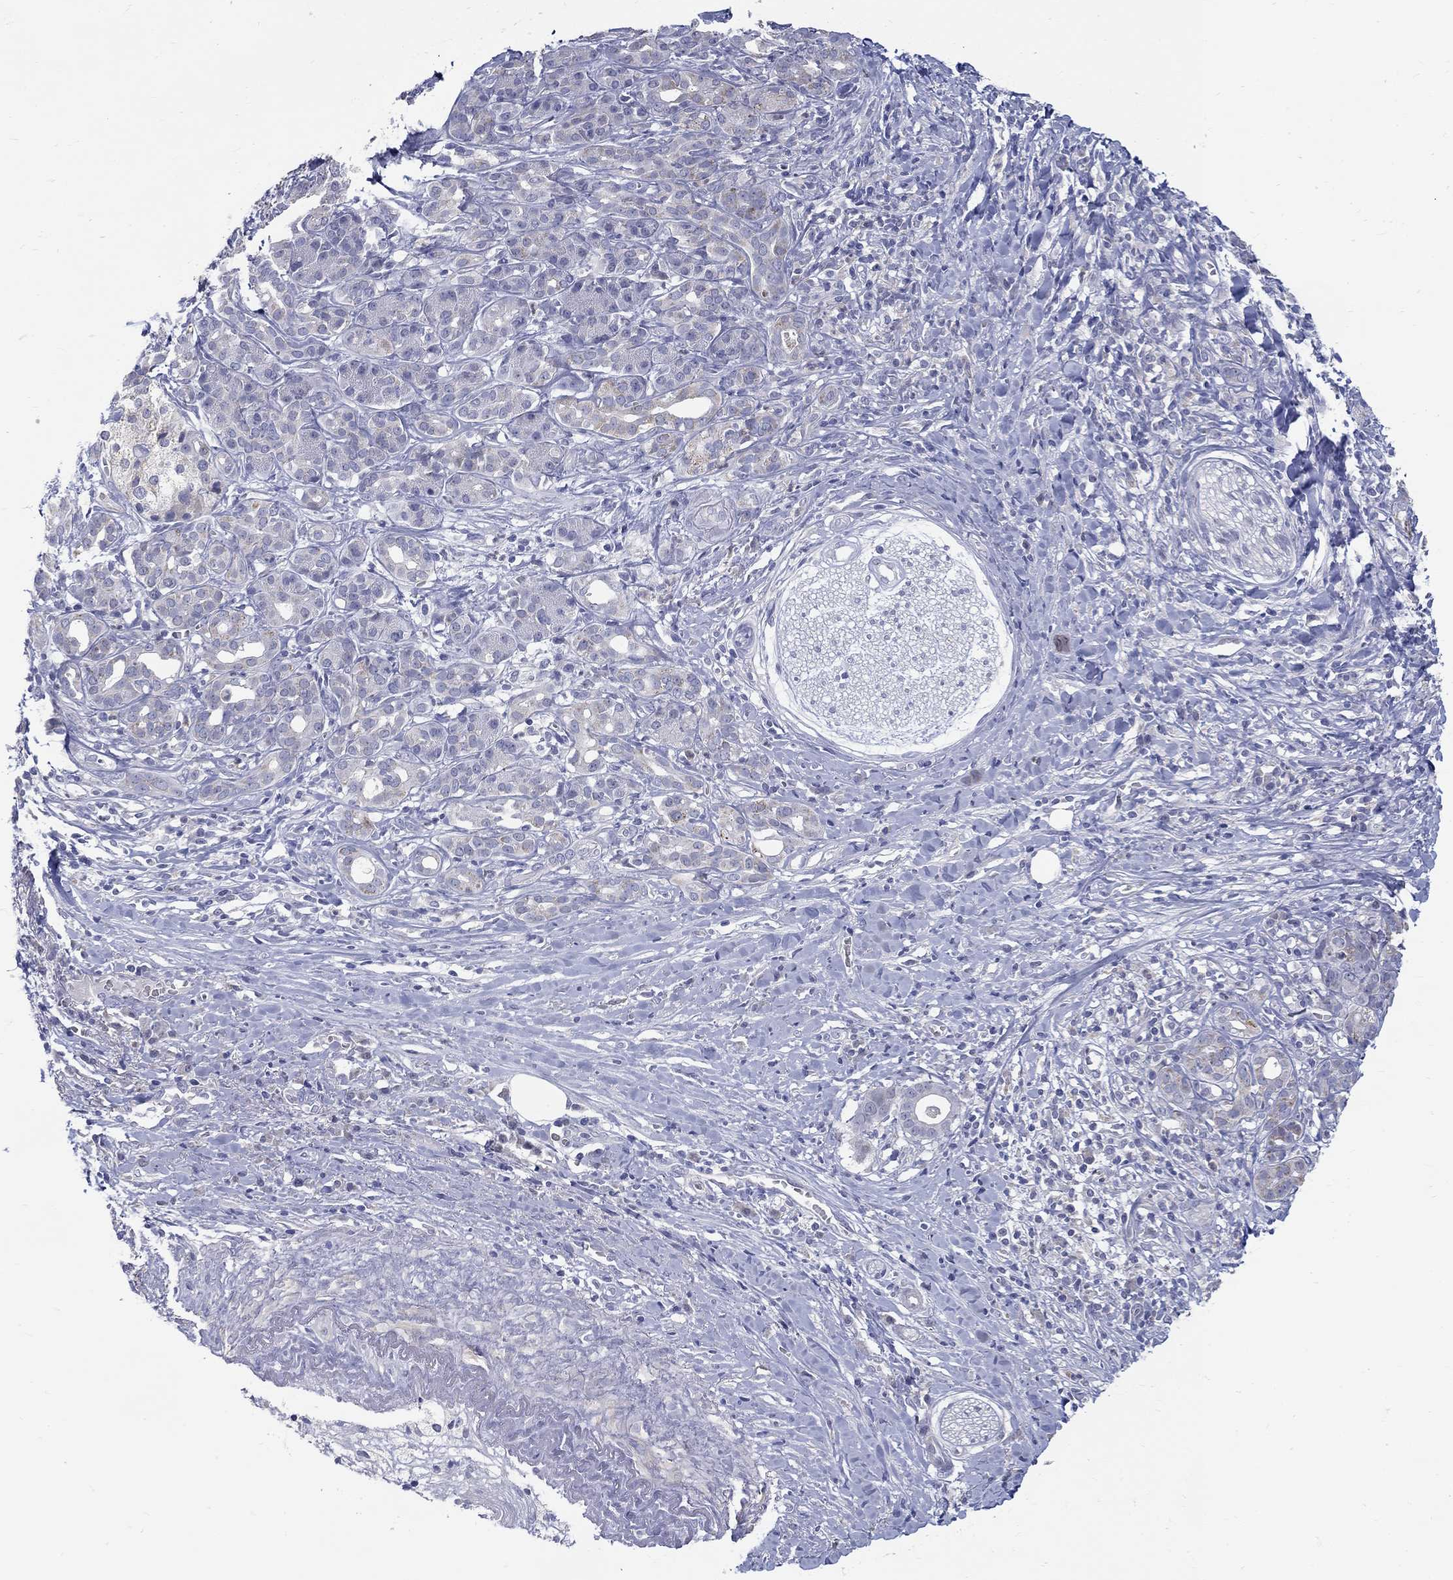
{"staining": {"intensity": "negative", "quantity": "none", "location": "none"}, "tissue": "pancreatic cancer", "cell_type": "Tumor cells", "image_type": "cancer", "snomed": [{"axis": "morphology", "description": "Adenocarcinoma, NOS"}, {"axis": "topography", "description": "Pancreas"}], "caption": "An IHC image of pancreatic adenocarcinoma is shown. There is no staining in tumor cells of pancreatic adenocarcinoma.", "gene": "ABCA4", "patient": {"sex": "male", "age": 61}}